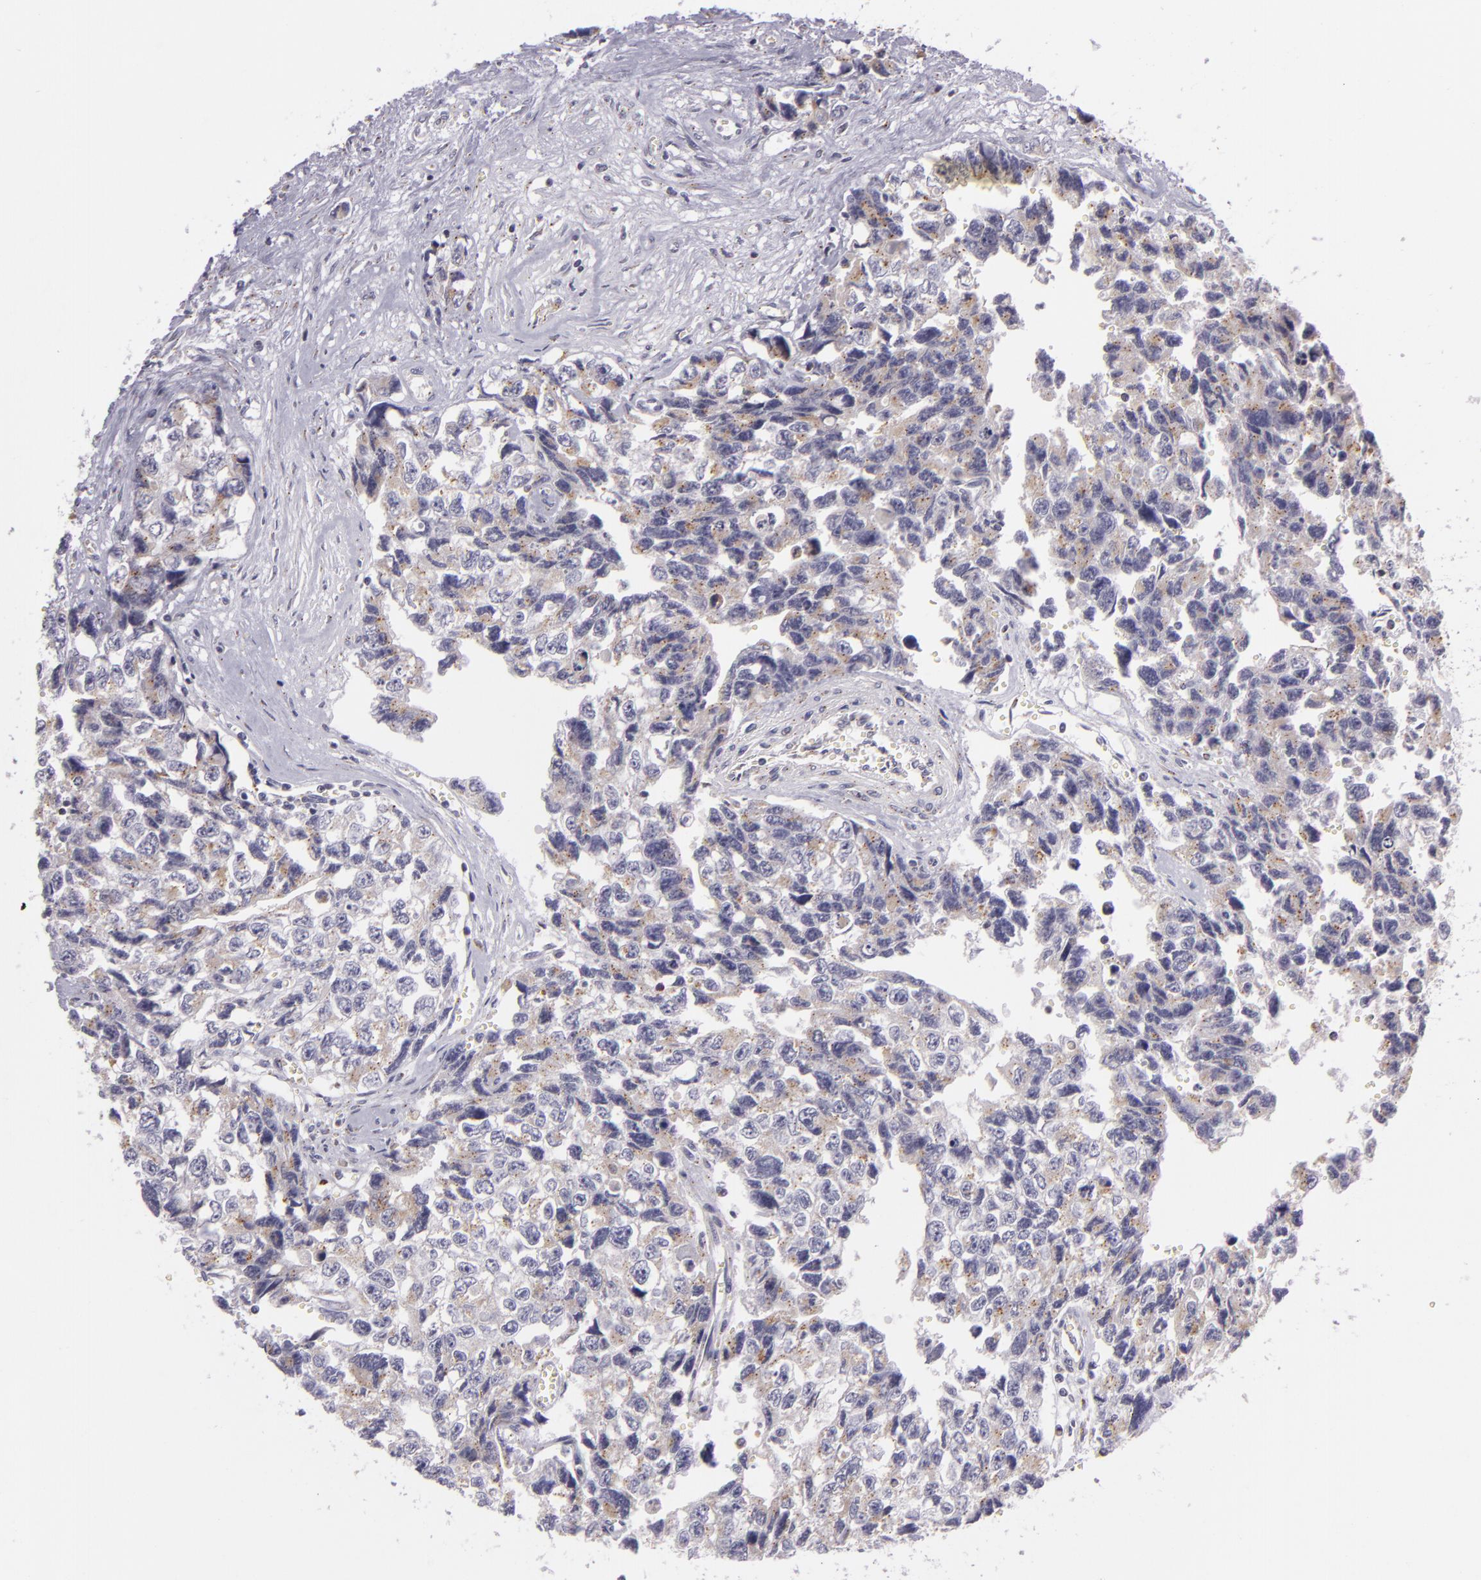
{"staining": {"intensity": "weak", "quantity": ">75%", "location": "cytoplasmic/membranous"}, "tissue": "testis cancer", "cell_type": "Tumor cells", "image_type": "cancer", "snomed": [{"axis": "morphology", "description": "Carcinoma, Embryonal, NOS"}, {"axis": "topography", "description": "Testis"}], "caption": "Testis embryonal carcinoma stained with a protein marker exhibits weak staining in tumor cells.", "gene": "CILK1", "patient": {"sex": "male", "age": 31}}